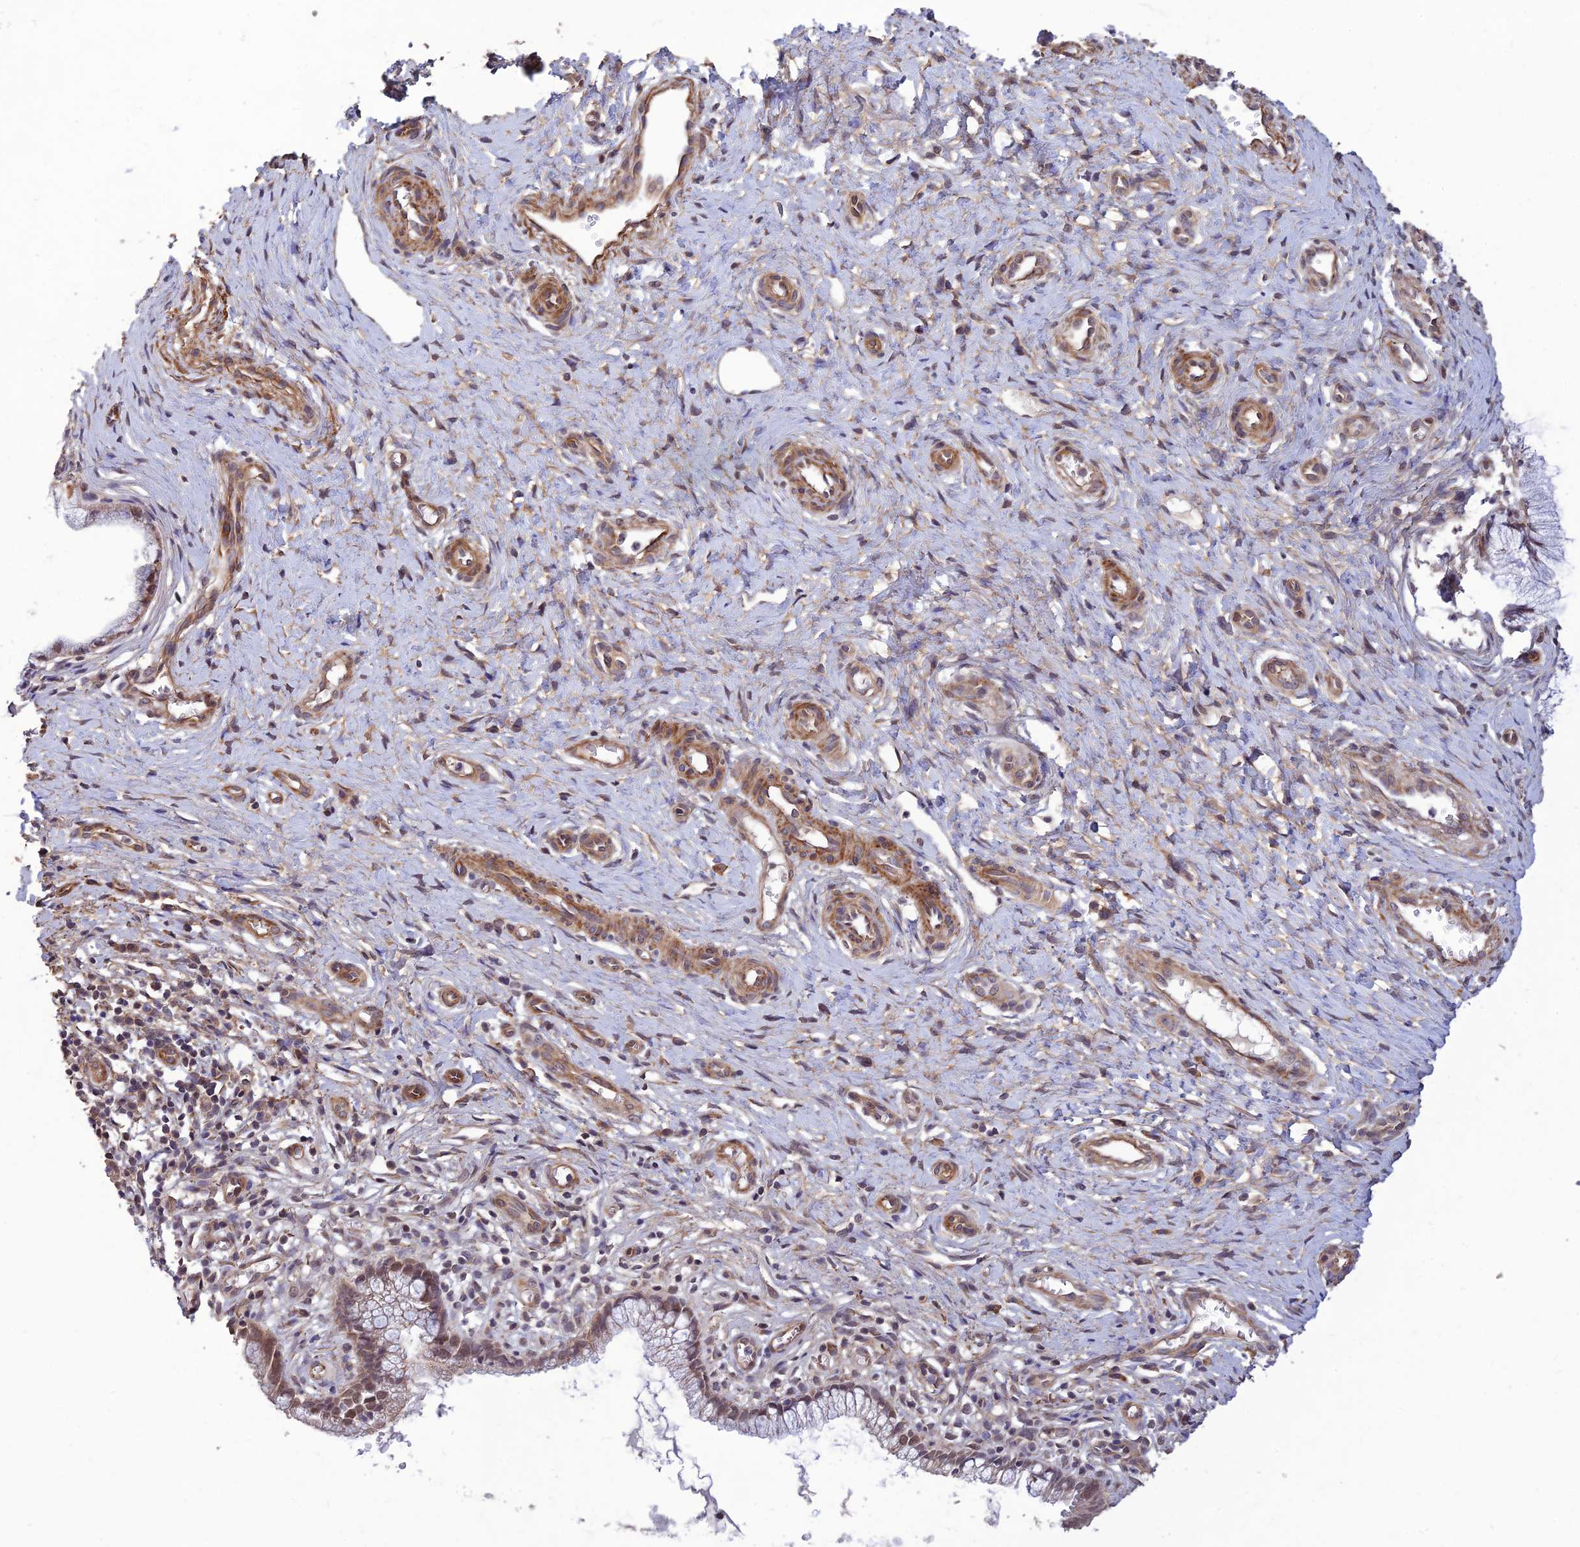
{"staining": {"intensity": "moderate", "quantity": "25%-75%", "location": "cytoplasmic/membranous,nuclear"}, "tissue": "cervix", "cell_type": "Glandular cells", "image_type": "normal", "snomed": [{"axis": "morphology", "description": "Normal tissue, NOS"}, {"axis": "topography", "description": "Cervix"}], "caption": "Immunohistochemistry (IHC) micrograph of benign human cervix stained for a protein (brown), which reveals medium levels of moderate cytoplasmic/membranous,nuclear staining in about 25%-75% of glandular cells.", "gene": "PAGR1", "patient": {"sex": "female", "age": 36}}